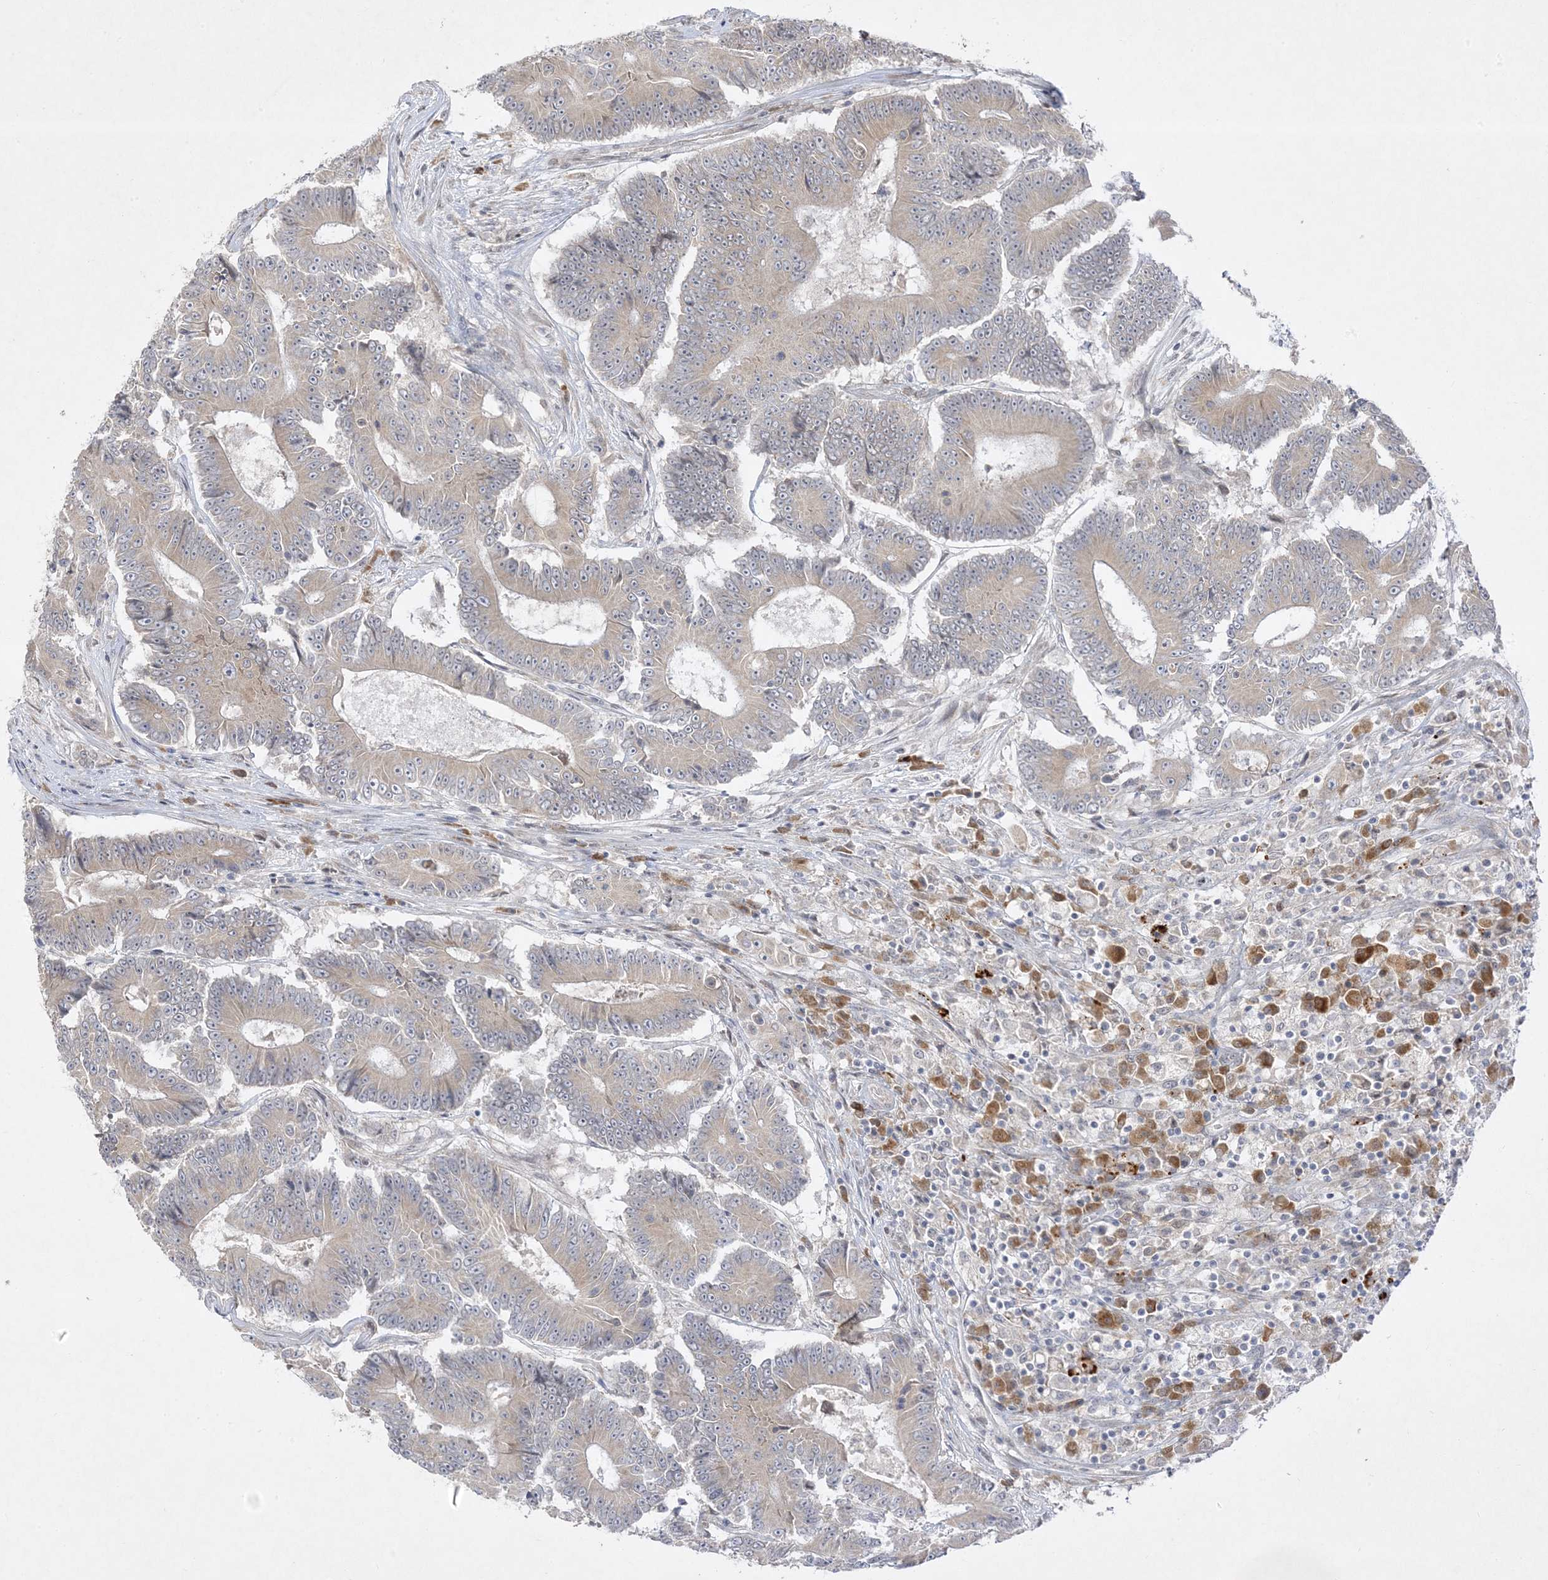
{"staining": {"intensity": "negative", "quantity": "none", "location": "none"}, "tissue": "colorectal cancer", "cell_type": "Tumor cells", "image_type": "cancer", "snomed": [{"axis": "morphology", "description": "Adenocarcinoma, NOS"}, {"axis": "topography", "description": "Colon"}], "caption": "A micrograph of colorectal cancer (adenocarcinoma) stained for a protein displays no brown staining in tumor cells.", "gene": "C2CD2", "patient": {"sex": "male", "age": 83}}